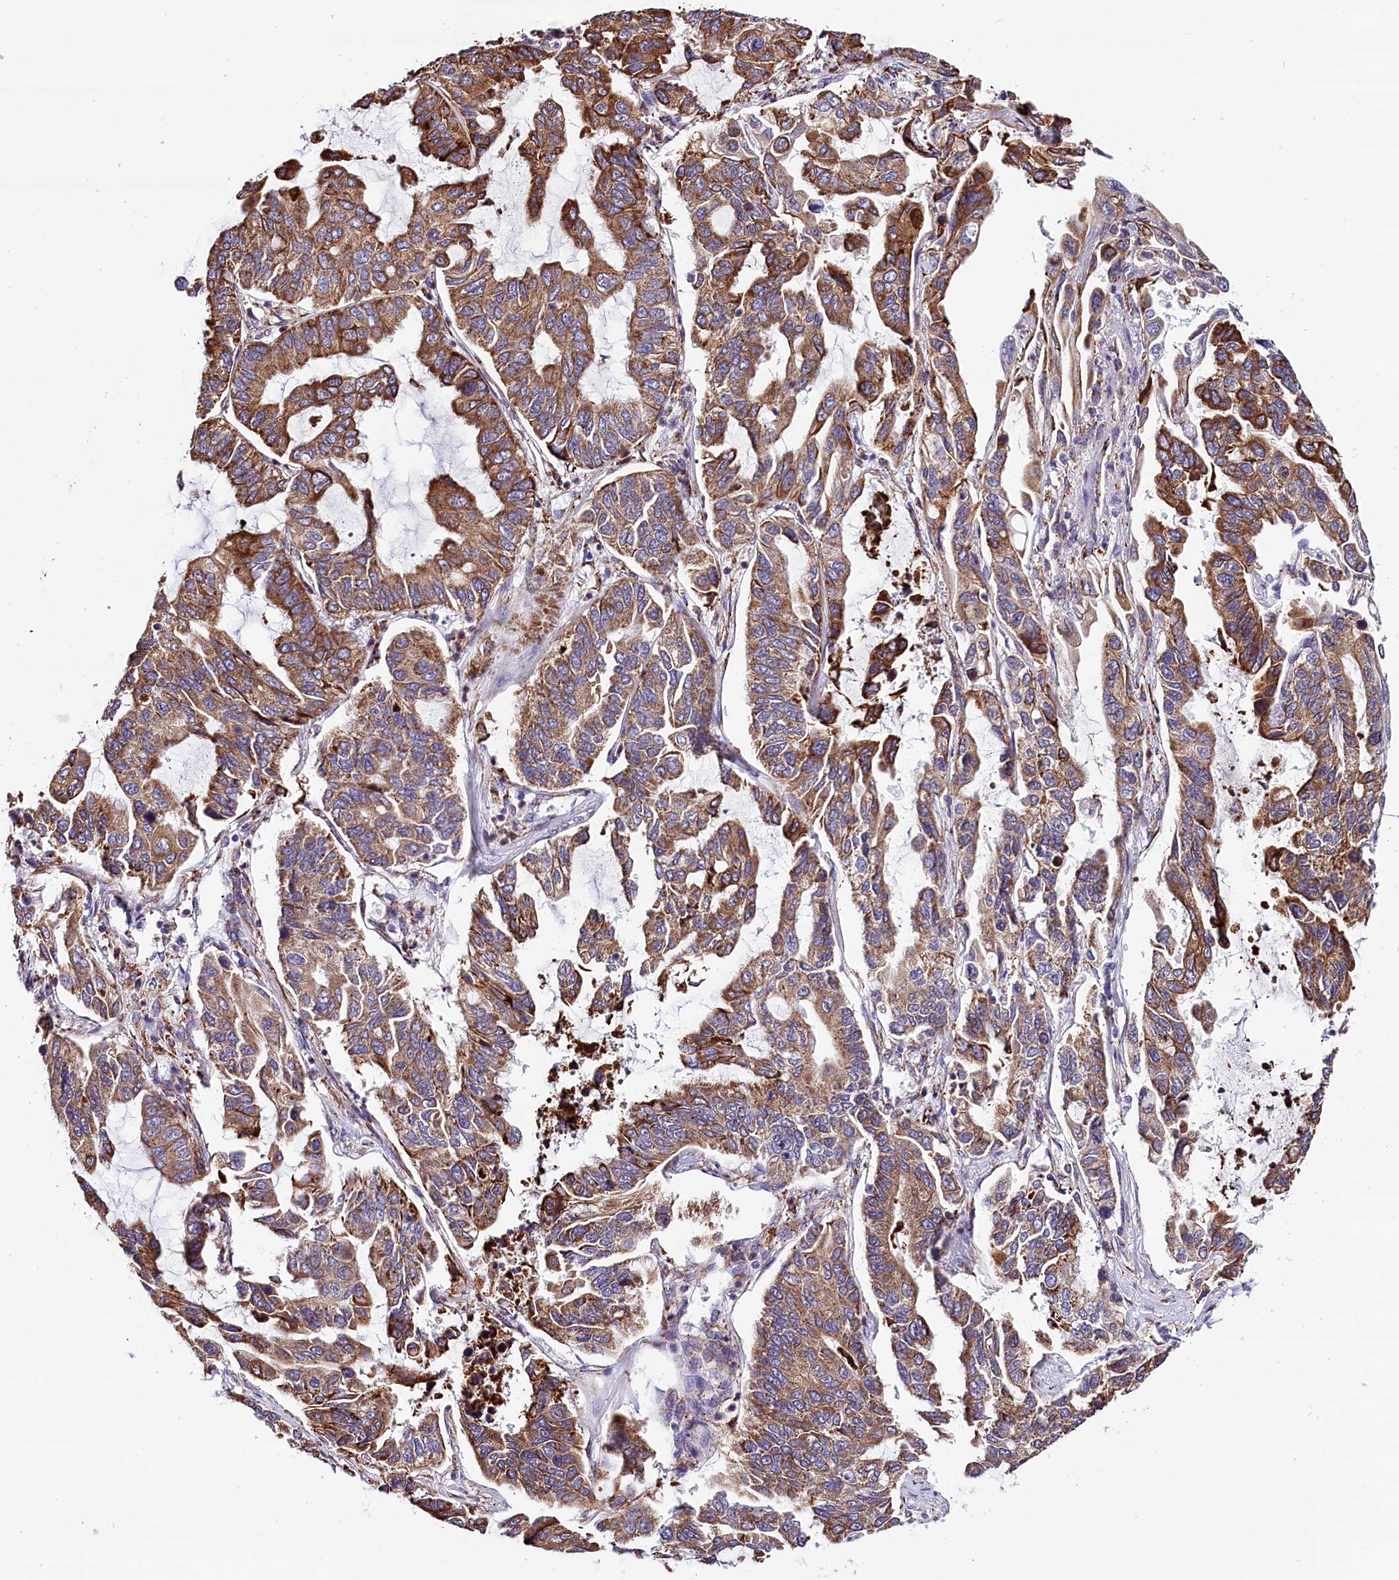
{"staining": {"intensity": "strong", "quantity": ">75%", "location": "cytoplasmic/membranous"}, "tissue": "lung cancer", "cell_type": "Tumor cells", "image_type": "cancer", "snomed": [{"axis": "morphology", "description": "Adenocarcinoma, NOS"}, {"axis": "topography", "description": "Lung"}], "caption": "Protein staining displays strong cytoplasmic/membranous expression in about >75% of tumor cells in lung cancer. (IHC, brightfield microscopy, high magnification).", "gene": "CMTR2", "patient": {"sex": "male", "age": 64}}